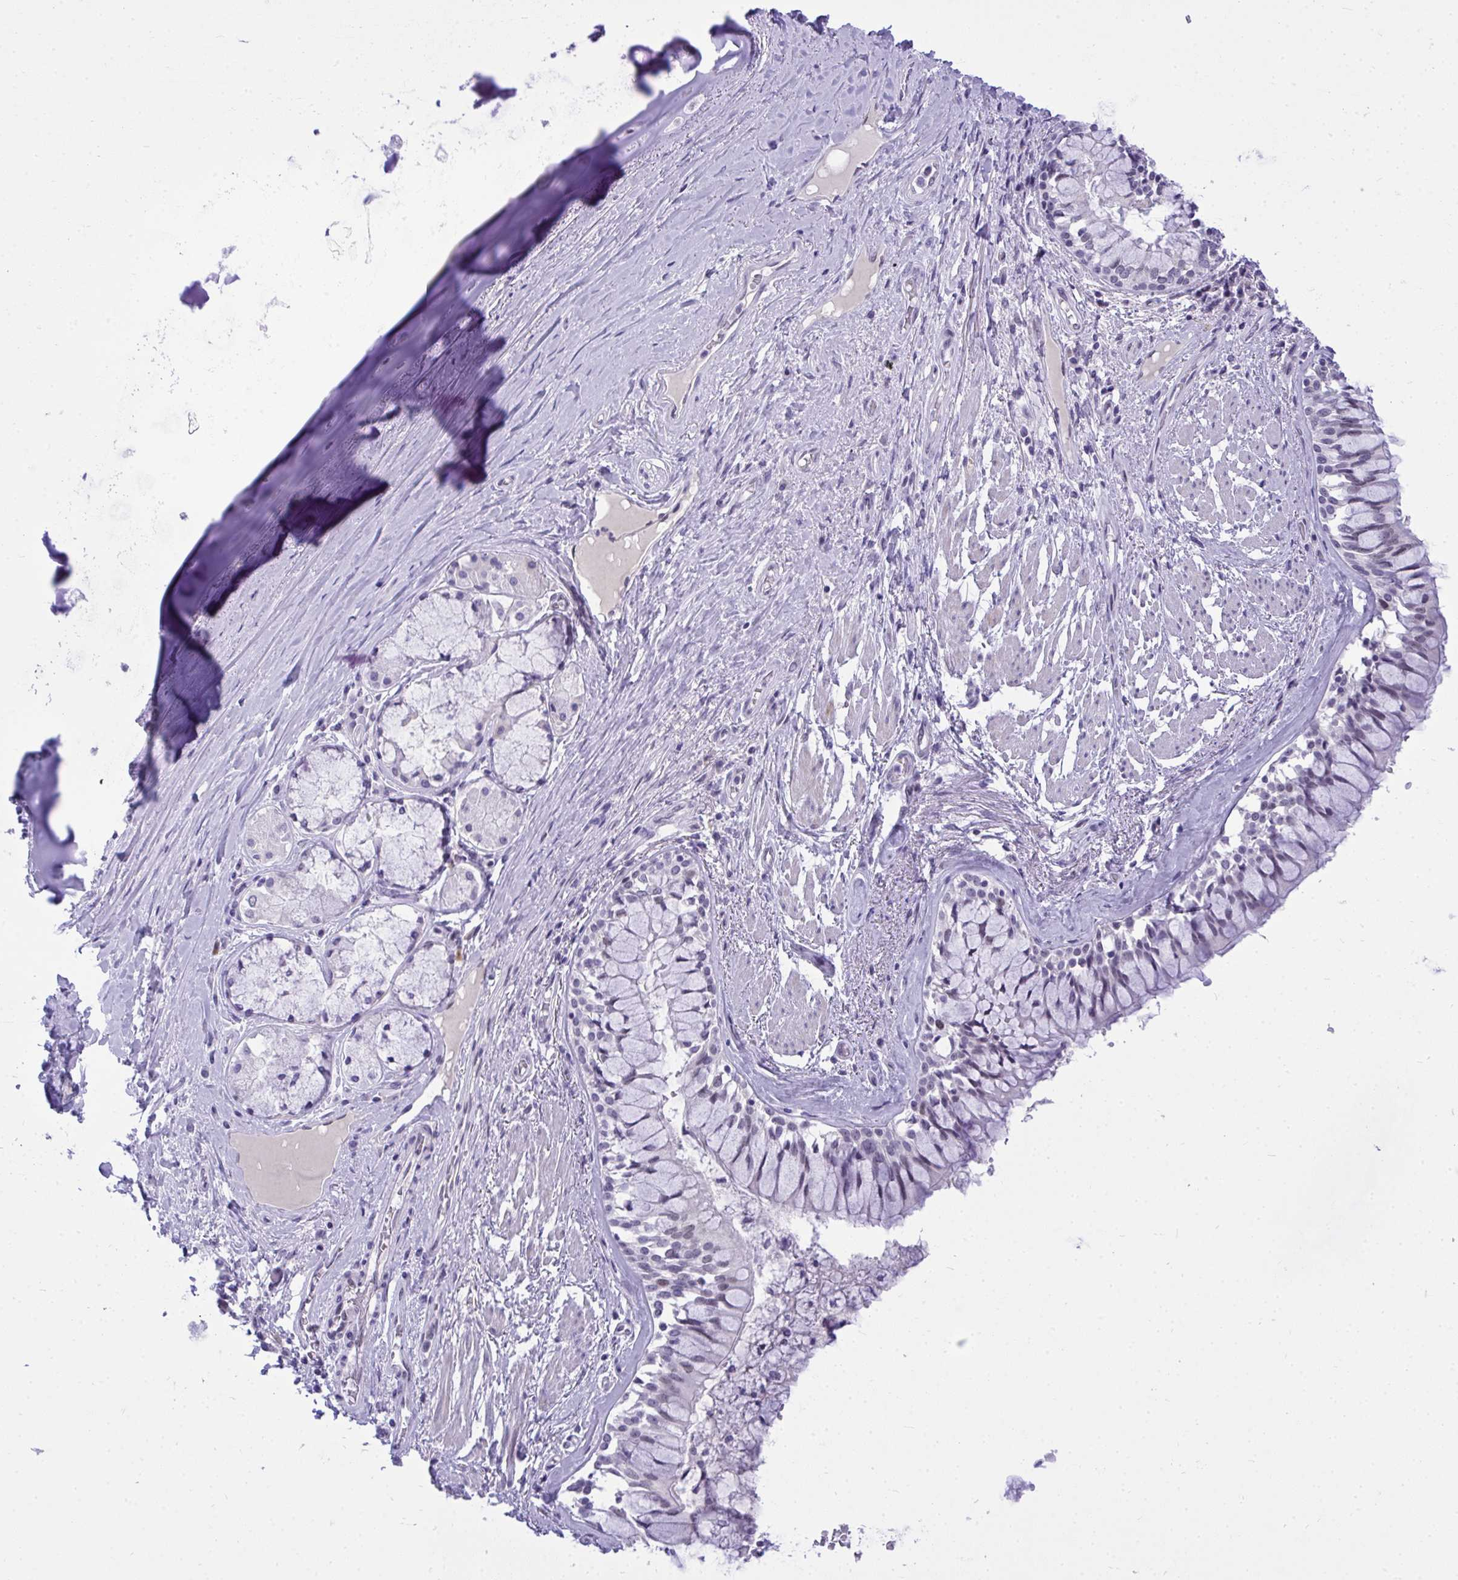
{"staining": {"intensity": "negative", "quantity": "none", "location": "none"}, "tissue": "soft tissue", "cell_type": "Chondrocytes", "image_type": "normal", "snomed": [{"axis": "morphology", "description": "Normal tissue, NOS"}, {"axis": "topography", "description": "Cartilage tissue"}, {"axis": "topography", "description": "Bronchus"}], "caption": "Chondrocytes show no significant expression in normal soft tissue. The staining is performed using DAB brown chromogen with nuclei counter-stained in using hematoxylin.", "gene": "TEAD4", "patient": {"sex": "male", "age": 64}}